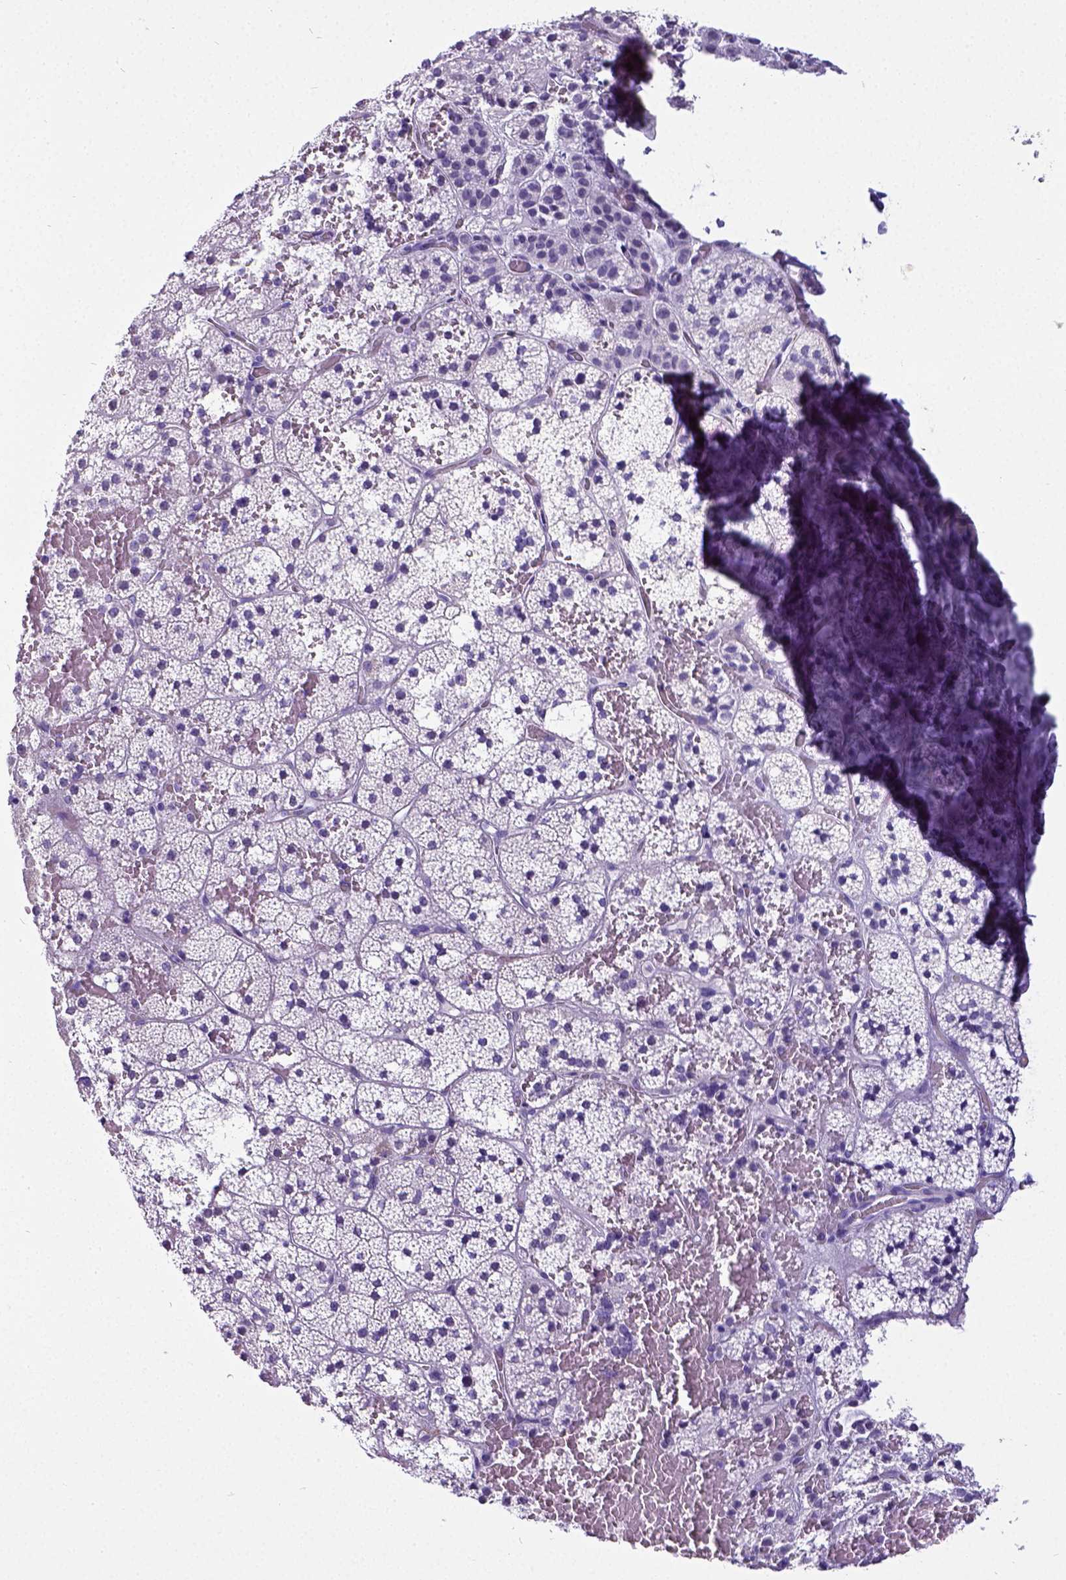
{"staining": {"intensity": "negative", "quantity": "none", "location": "none"}, "tissue": "adrenal gland", "cell_type": "Glandular cells", "image_type": "normal", "snomed": [{"axis": "morphology", "description": "Normal tissue, NOS"}, {"axis": "topography", "description": "Adrenal gland"}], "caption": "Immunohistochemistry micrograph of normal human adrenal gland stained for a protein (brown), which reveals no expression in glandular cells. The staining was performed using DAB to visualize the protein expression in brown, while the nuclei were stained in blue with hematoxylin (Magnification: 20x).", "gene": "SATB2", "patient": {"sex": "male", "age": 53}}